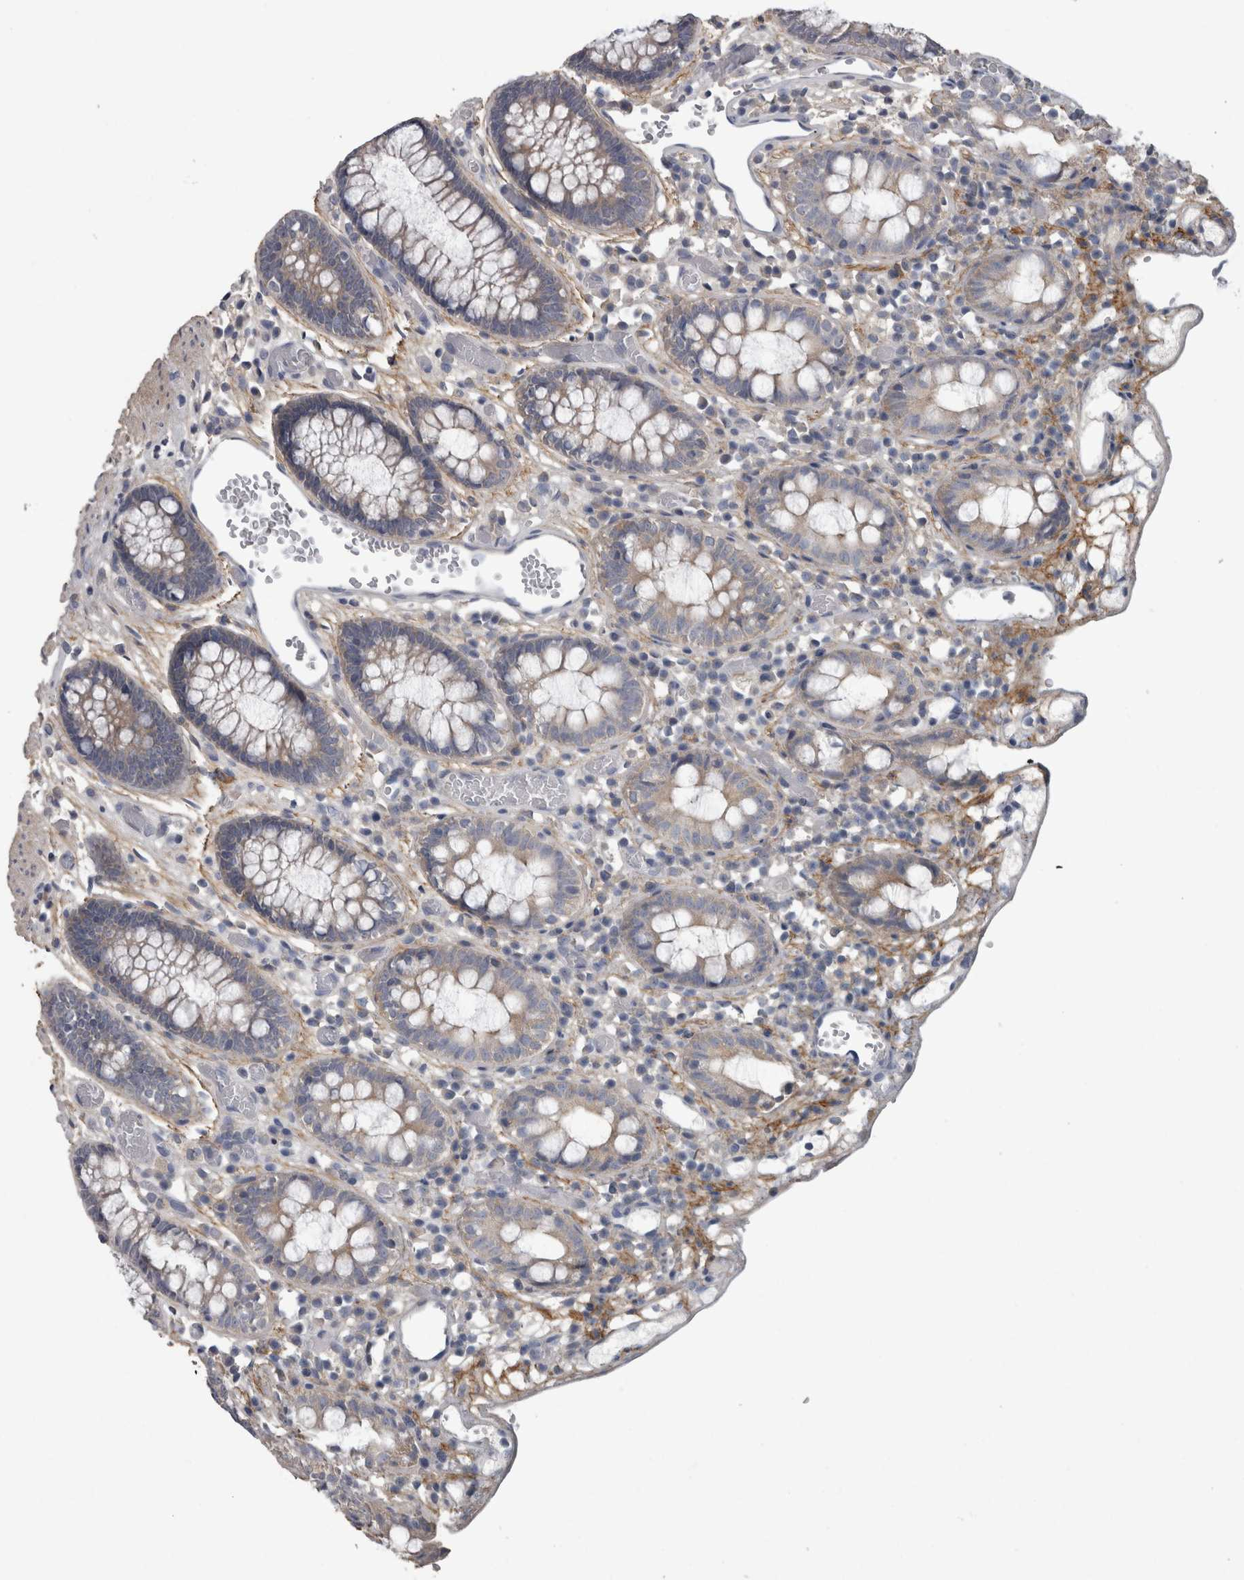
{"staining": {"intensity": "negative", "quantity": "none", "location": "none"}, "tissue": "colon", "cell_type": "Endothelial cells", "image_type": "normal", "snomed": [{"axis": "morphology", "description": "Normal tissue, NOS"}, {"axis": "topography", "description": "Colon"}], "caption": "A micrograph of human colon is negative for staining in endothelial cells.", "gene": "EFEMP2", "patient": {"sex": "male", "age": 14}}